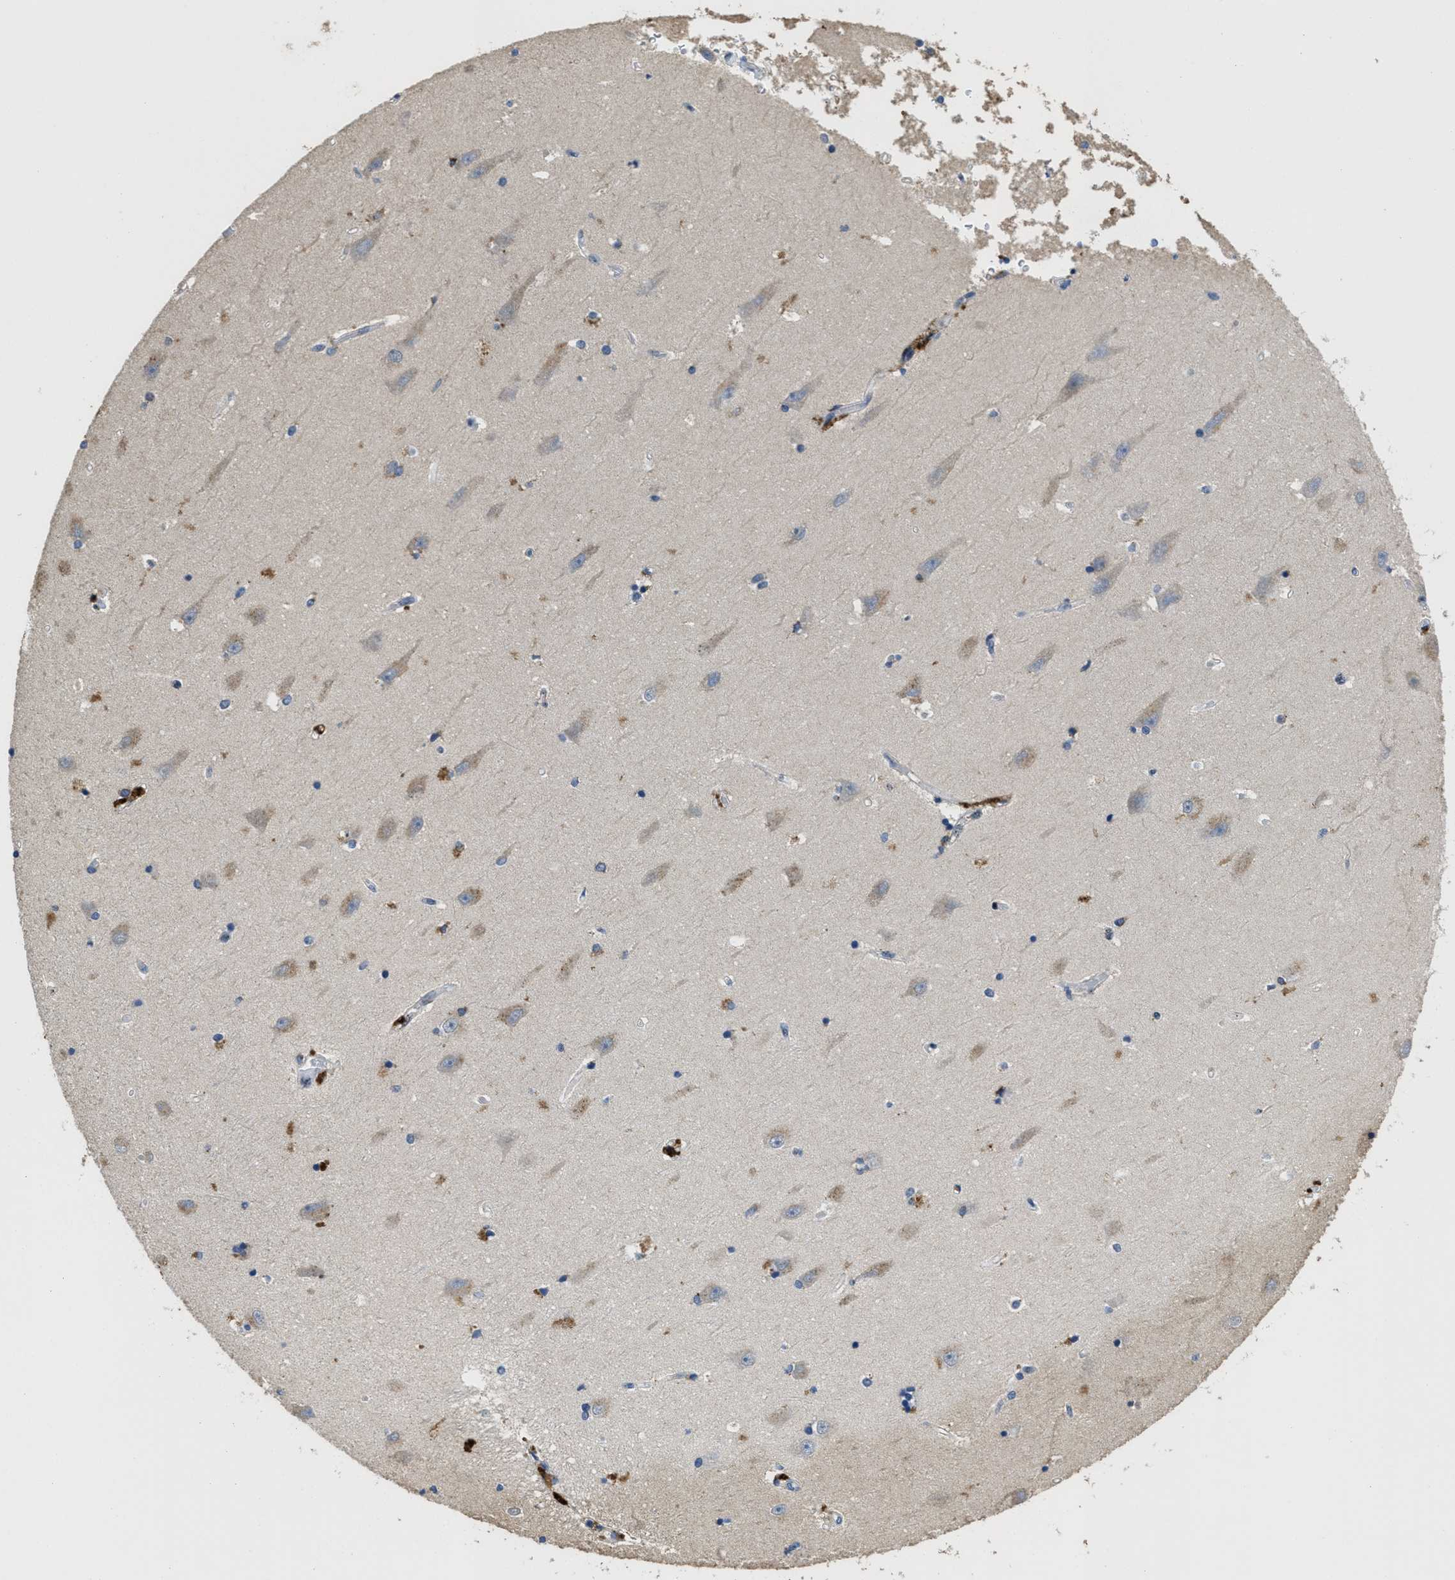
{"staining": {"intensity": "moderate", "quantity": "<25%", "location": "cytoplasmic/membranous"}, "tissue": "hippocampus", "cell_type": "Glial cells", "image_type": "normal", "snomed": [{"axis": "morphology", "description": "Normal tissue, NOS"}, {"axis": "topography", "description": "Hippocampus"}], "caption": "High-power microscopy captured an immunohistochemistry (IHC) photomicrograph of benign hippocampus, revealing moderate cytoplasmic/membranous staining in approximately <25% of glial cells. The staining is performed using DAB brown chromogen to label protein expression. The nuclei are counter-stained blue using hematoxylin.", "gene": "BMPR2", "patient": {"sex": "male", "age": 45}}